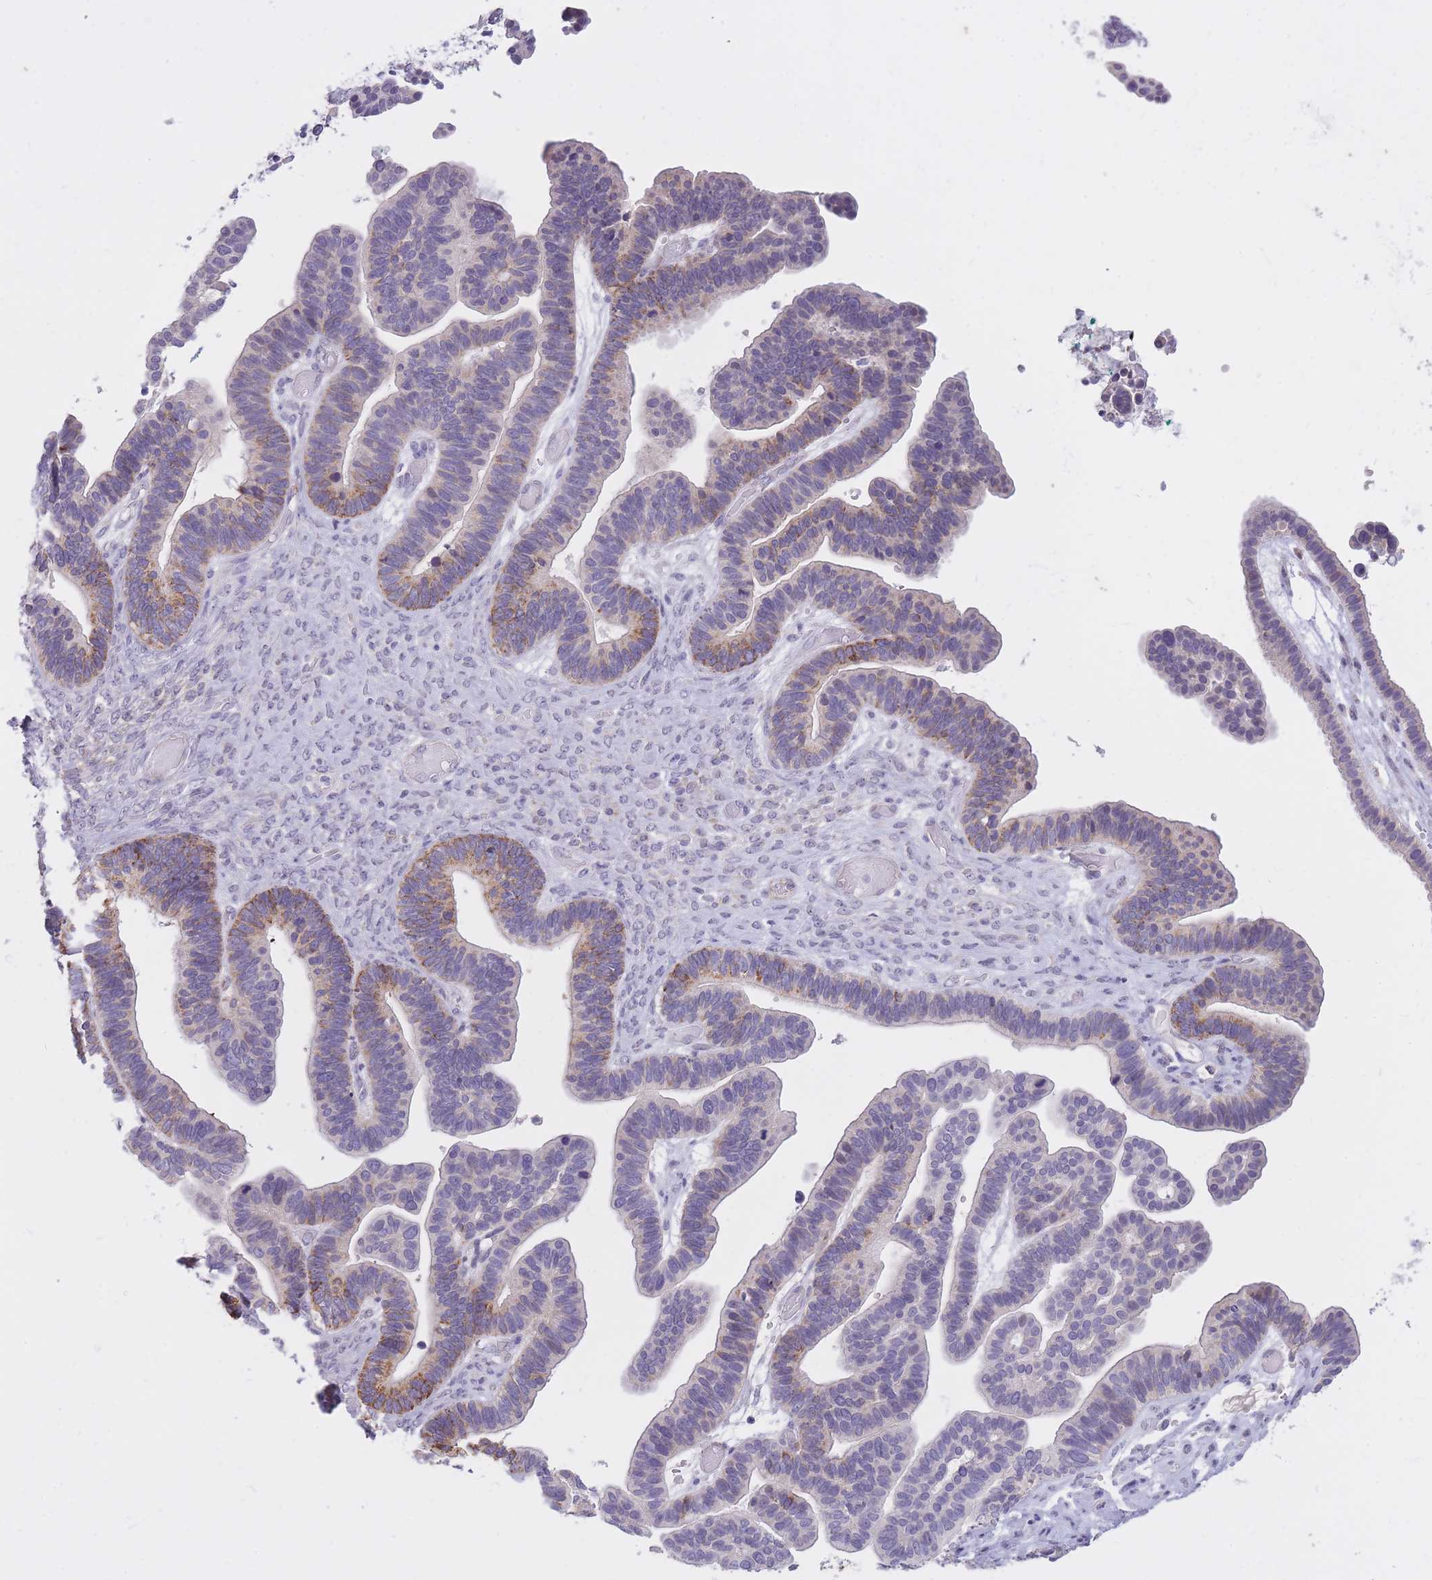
{"staining": {"intensity": "moderate", "quantity": "<25%", "location": "cytoplasmic/membranous"}, "tissue": "ovarian cancer", "cell_type": "Tumor cells", "image_type": "cancer", "snomed": [{"axis": "morphology", "description": "Cystadenocarcinoma, serous, NOS"}, {"axis": "topography", "description": "Ovary"}], "caption": "IHC staining of ovarian cancer (serous cystadenocarcinoma), which displays low levels of moderate cytoplasmic/membranous expression in about <25% of tumor cells indicating moderate cytoplasmic/membranous protein expression. The staining was performed using DAB (3,3'-diaminobenzidine) (brown) for protein detection and nuclei were counterstained in hematoxylin (blue).", "gene": "RNF170", "patient": {"sex": "female", "age": 56}}